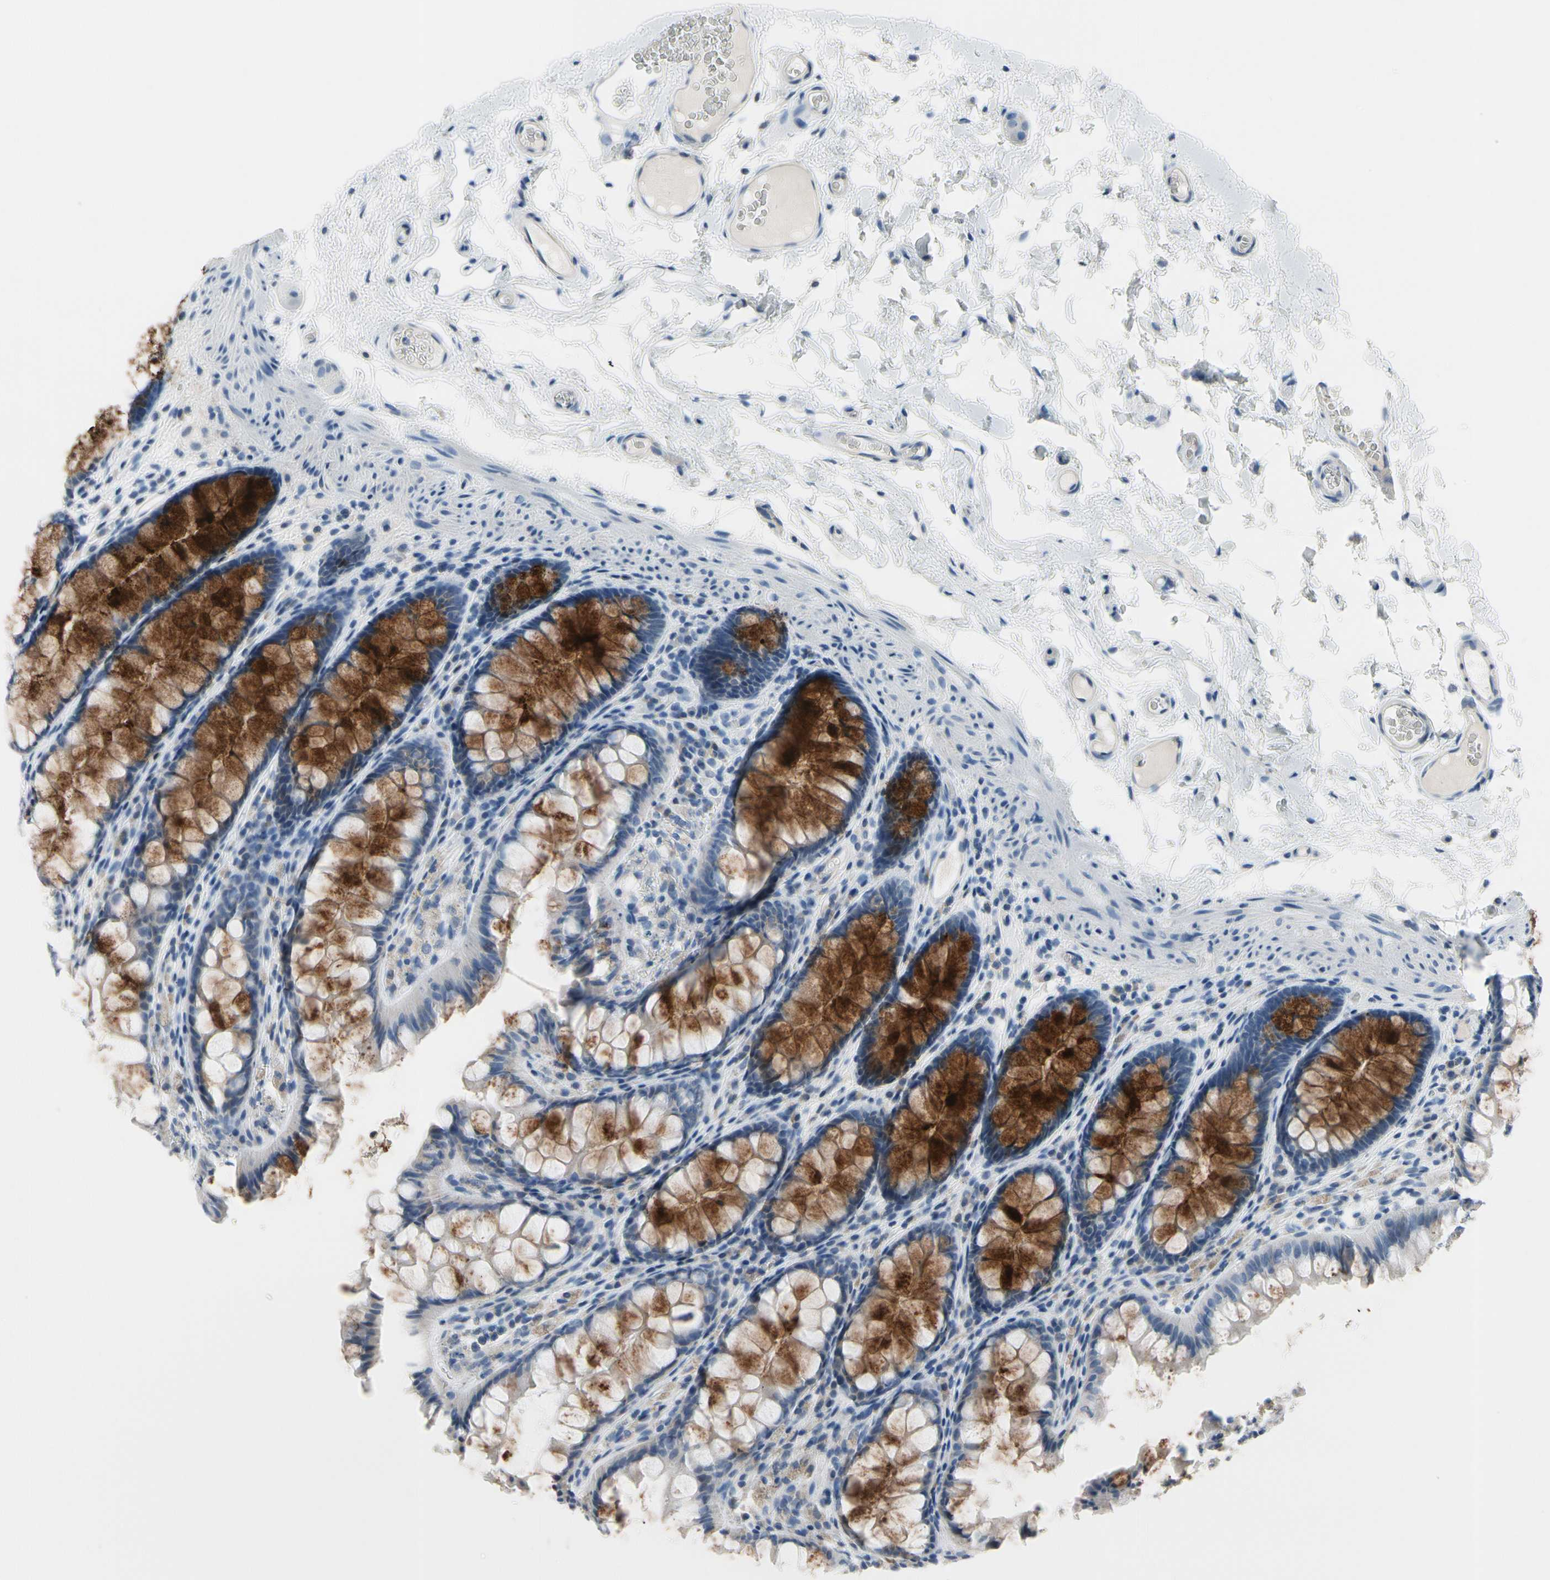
{"staining": {"intensity": "weak", "quantity": "<25%", "location": "cytoplasmic/membranous"}, "tissue": "colon", "cell_type": "Endothelial cells", "image_type": "normal", "snomed": [{"axis": "morphology", "description": "Normal tissue, NOS"}, {"axis": "topography", "description": "Colon"}], "caption": "Immunohistochemistry (IHC) of normal human colon shows no positivity in endothelial cells. Brightfield microscopy of immunohistochemistry (IHC) stained with DAB (3,3'-diaminobenzidine) (brown) and hematoxylin (blue), captured at high magnification.", "gene": "MUC5B", "patient": {"sex": "female", "age": 55}}